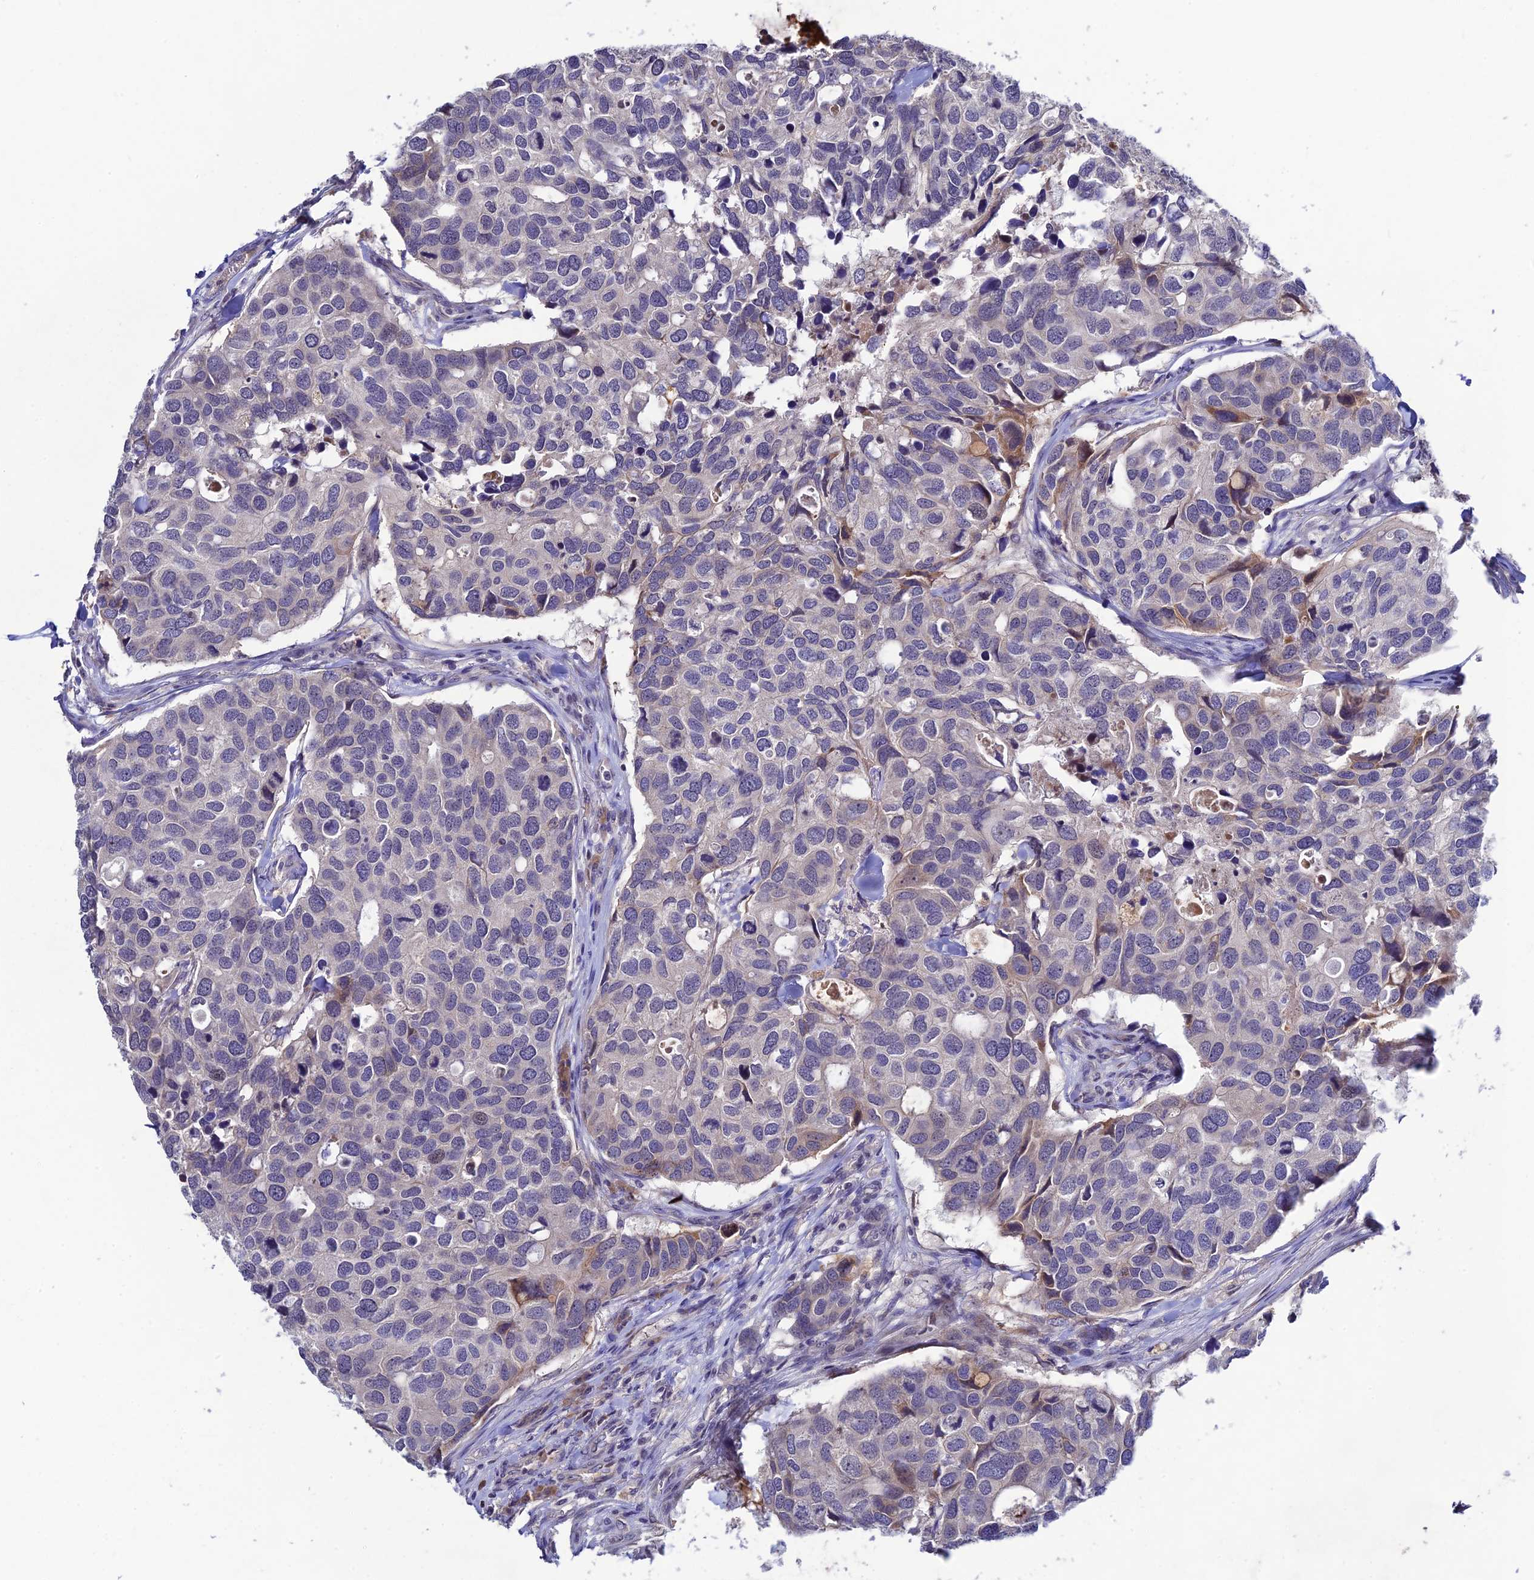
{"staining": {"intensity": "weak", "quantity": "<25%", "location": "cytoplasmic/membranous"}, "tissue": "breast cancer", "cell_type": "Tumor cells", "image_type": "cancer", "snomed": [{"axis": "morphology", "description": "Duct carcinoma"}, {"axis": "topography", "description": "Breast"}], "caption": "Tumor cells are negative for brown protein staining in breast cancer.", "gene": "CHST5", "patient": {"sex": "female", "age": 83}}